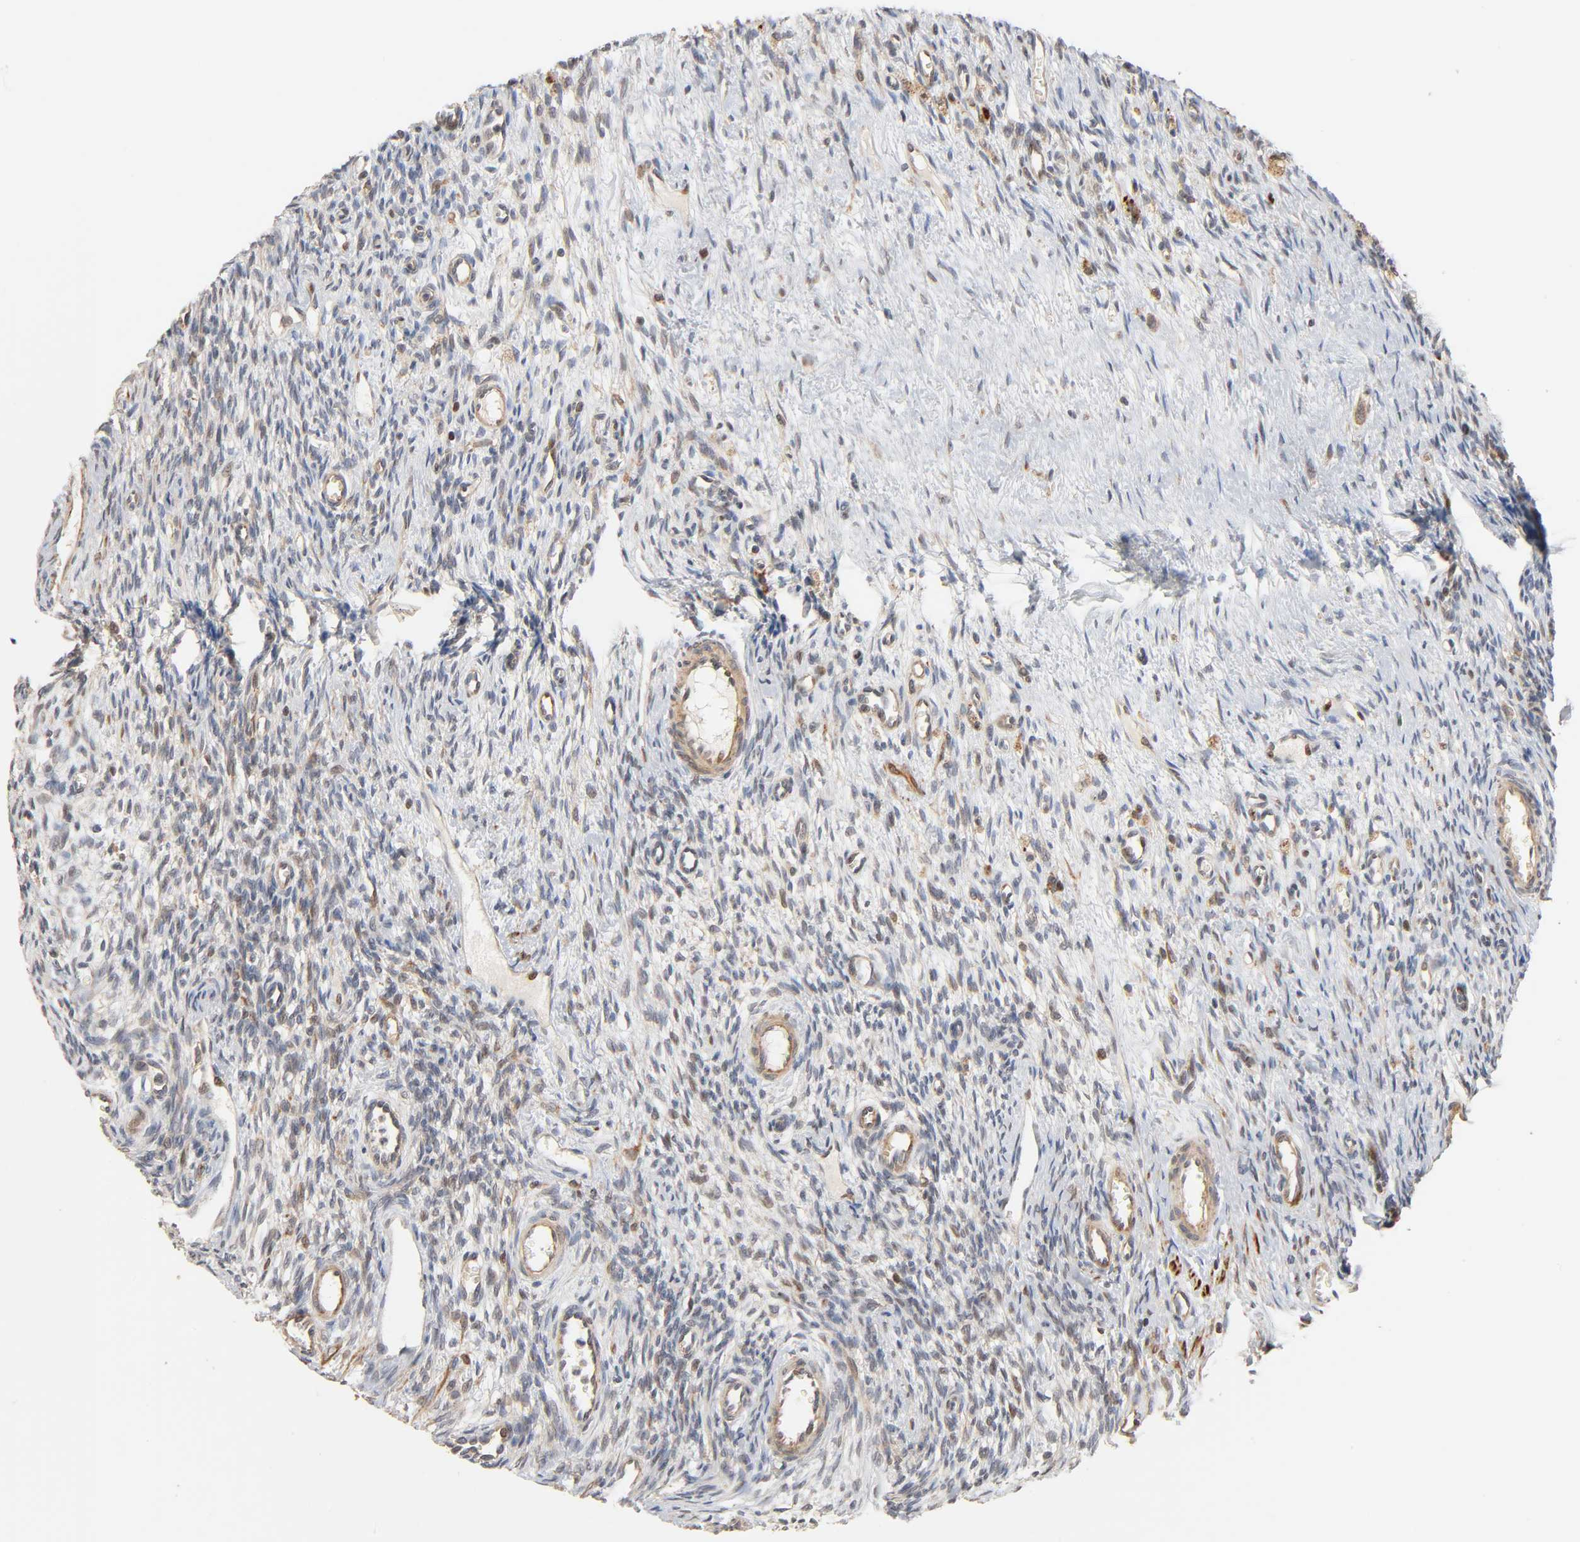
{"staining": {"intensity": "weak", "quantity": "25%-75%", "location": "cytoplasmic/membranous"}, "tissue": "ovary", "cell_type": "Ovarian stroma cells", "image_type": "normal", "snomed": [{"axis": "morphology", "description": "Normal tissue, NOS"}, {"axis": "topography", "description": "Ovary"}], "caption": "Immunohistochemistry photomicrograph of benign ovary: ovary stained using immunohistochemistry shows low levels of weak protein expression localized specifically in the cytoplasmic/membranous of ovarian stroma cells, appearing as a cytoplasmic/membranous brown color.", "gene": "NEMF", "patient": {"sex": "female", "age": 33}}